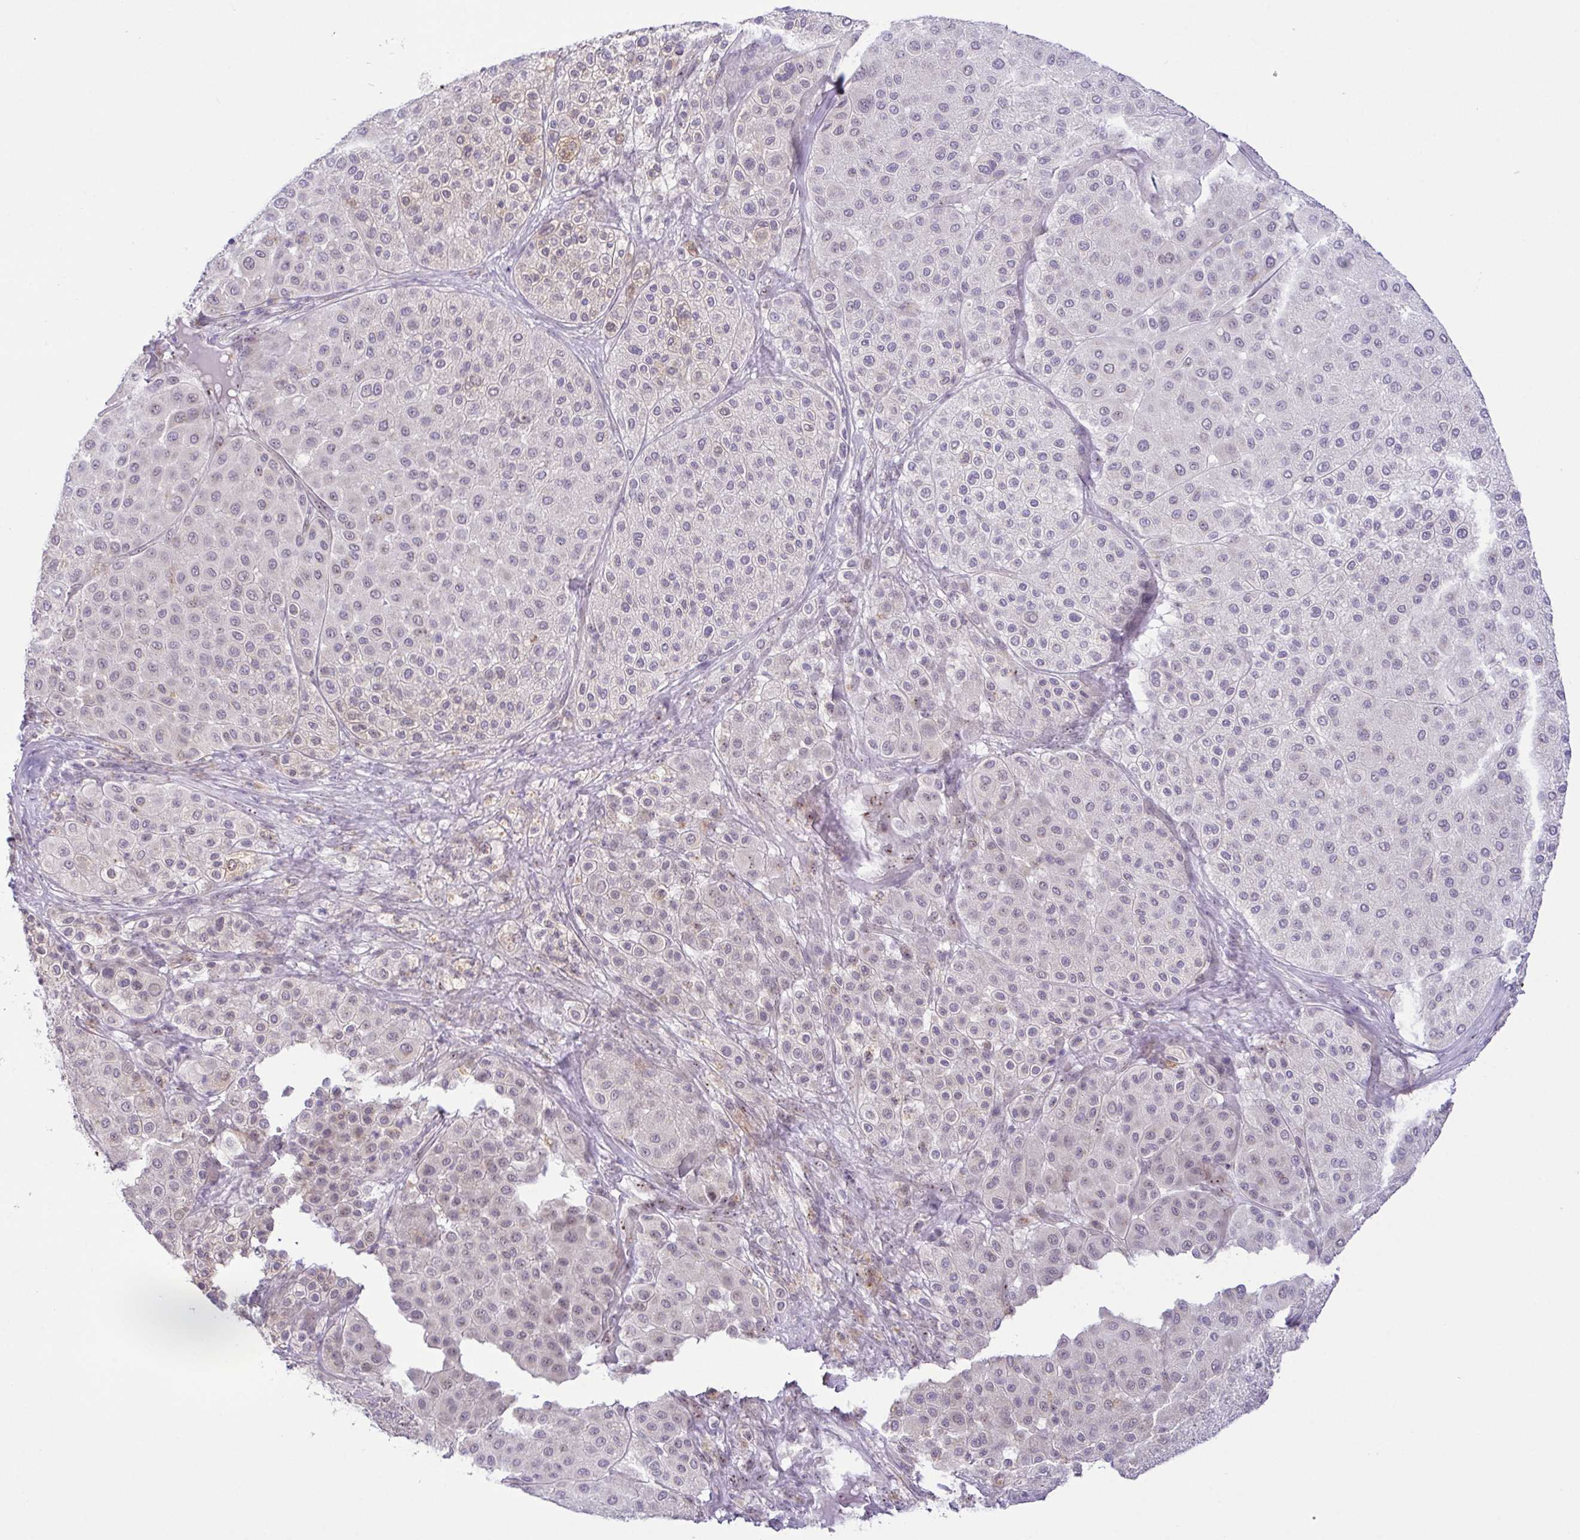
{"staining": {"intensity": "weak", "quantity": "<25%", "location": "nuclear"}, "tissue": "melanoma", "cell_type": "Tumor cells", "image_type": "cancer", "snomed": [{"axis": "morphology", "description": "Malignant melanoma, Metastatic site"}, {"axis": "topography", "description": "Smooth muscle"}], "caption": "Protein analysis of malignant melanoma (metastatic site) reveals no significant staining in tumor cells. (Immunohistochemistry, brightfield microscopy, high magnification).", "gene": "RSL24D1", "patient": {"sex": "male", "age": 41}}